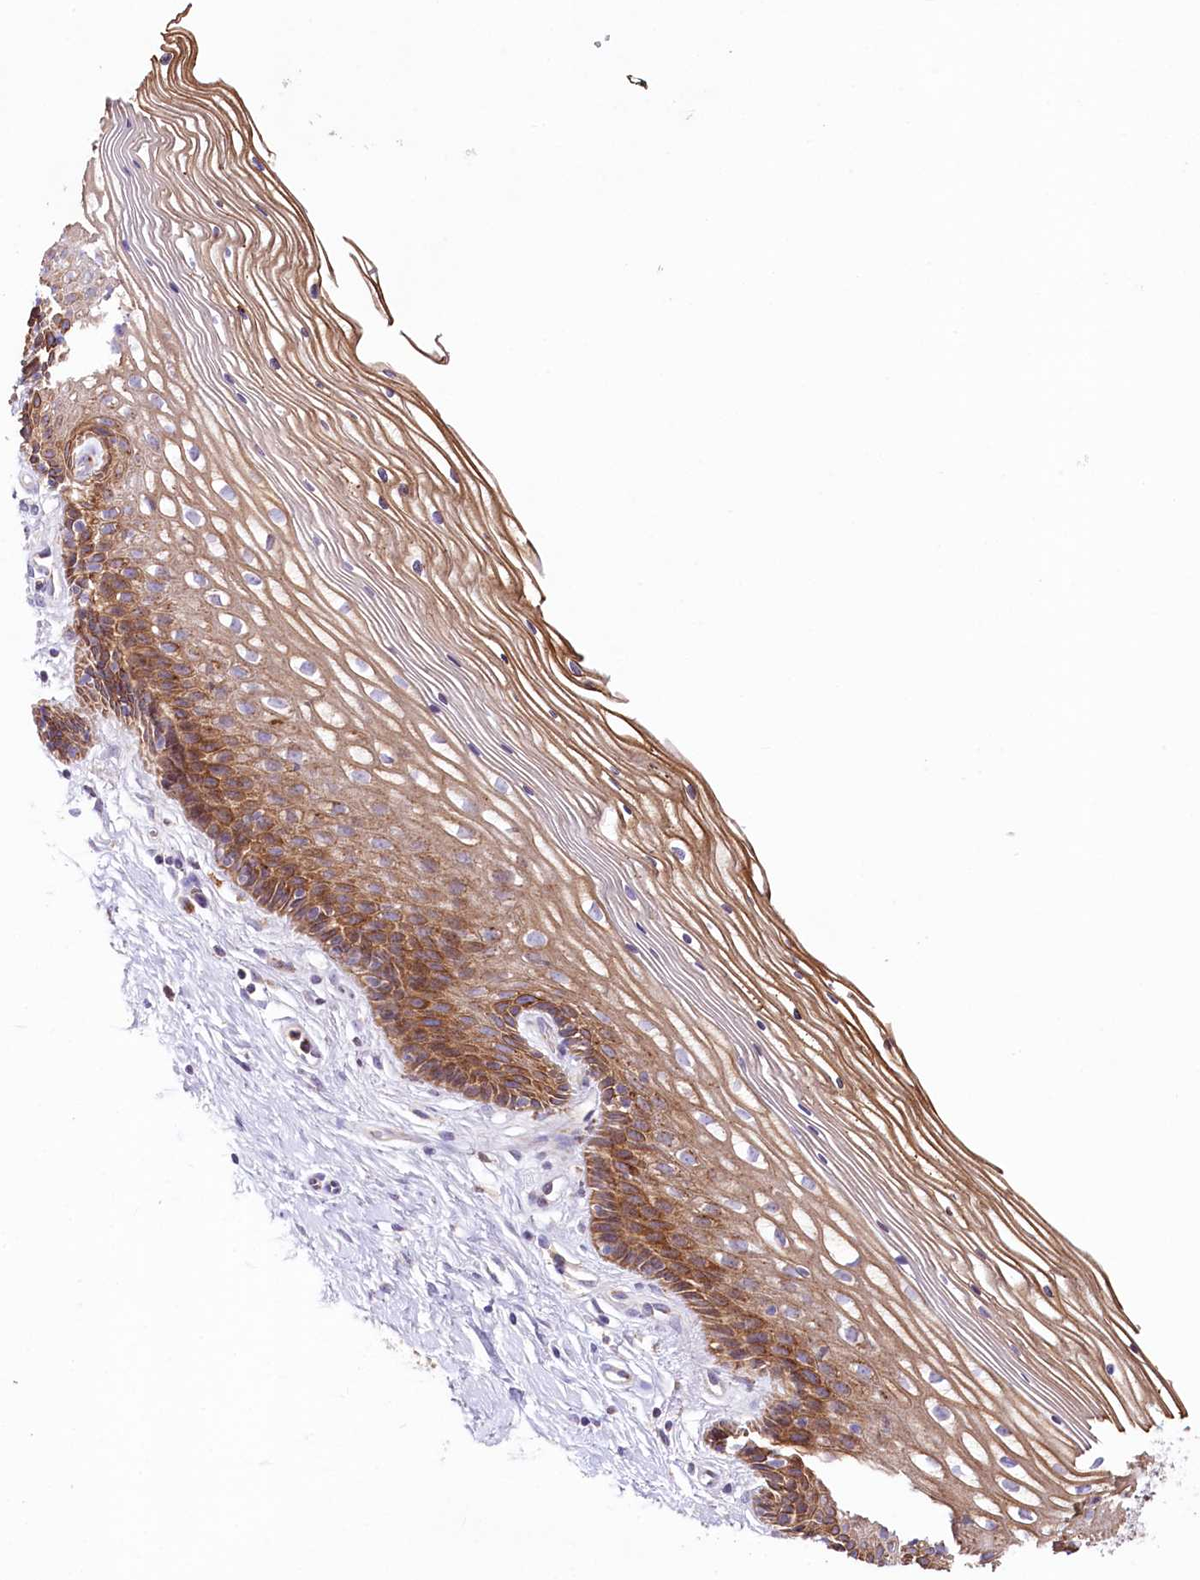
{"staining": {"intensity": "negative", "quantity": "none", "location": "none"}, "tissue": "cervix", "cell_type": "Glandular cells", "image_type": "normal", "snomed": [{"axis": "morphology", "description": "Normal tissue, NOS"}, {"axis": "topography", "description": "Cervix"}], "caption": "A high-resolution micrograph shows IHC staining of normal cervix, which shows no significant positivity in glandular cells. (DAB immunohistochemistry (IHC), high magnification).", "gene": "STX6", "patient": {"sex": "female", "age": 33}}